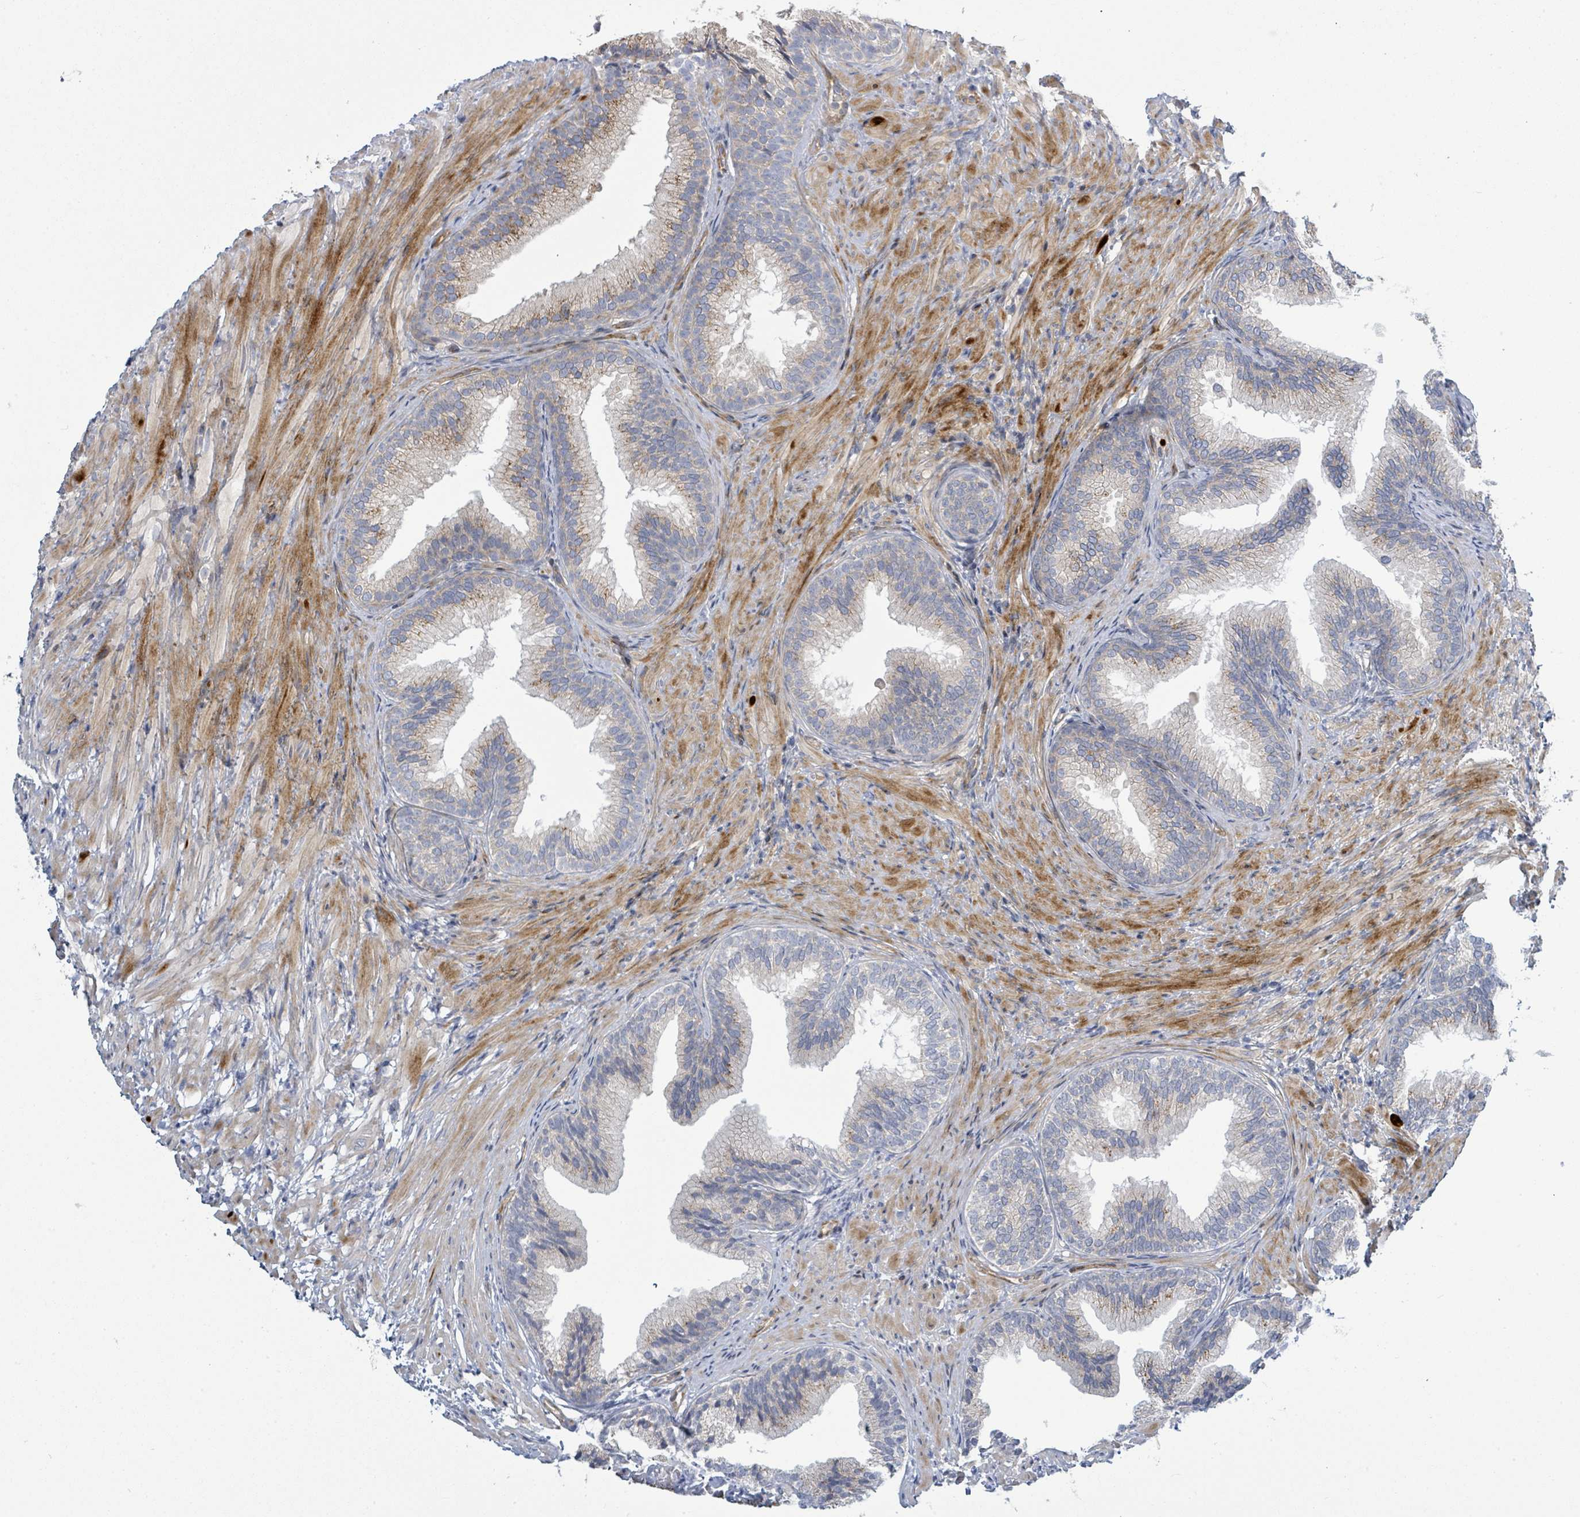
{"staining": {"intensity": "moderate", "quantity": "<25%", "location": "cytoplasmic/membranous"}, "tissue": "prostate", "cell_type": "Glandular cells", "image_type": "normal", "snomed": [{"axis": "morphology", "description": "Normal tissue, NOS"}, {"axis": "topography", "description": "Prostate"}], "caption": "Protein positivity by IHC displays moderate cytoplasmic/membranous expression in about <25% of glandular cells in unremarkable prostate. The protein of interest is stained brown, and the nuclei are stained in blue (DAB IHC with brightfield microscopy, high magnification).", "gene": "CFAP210", "patient": {"sex": "male", "age": 76}}